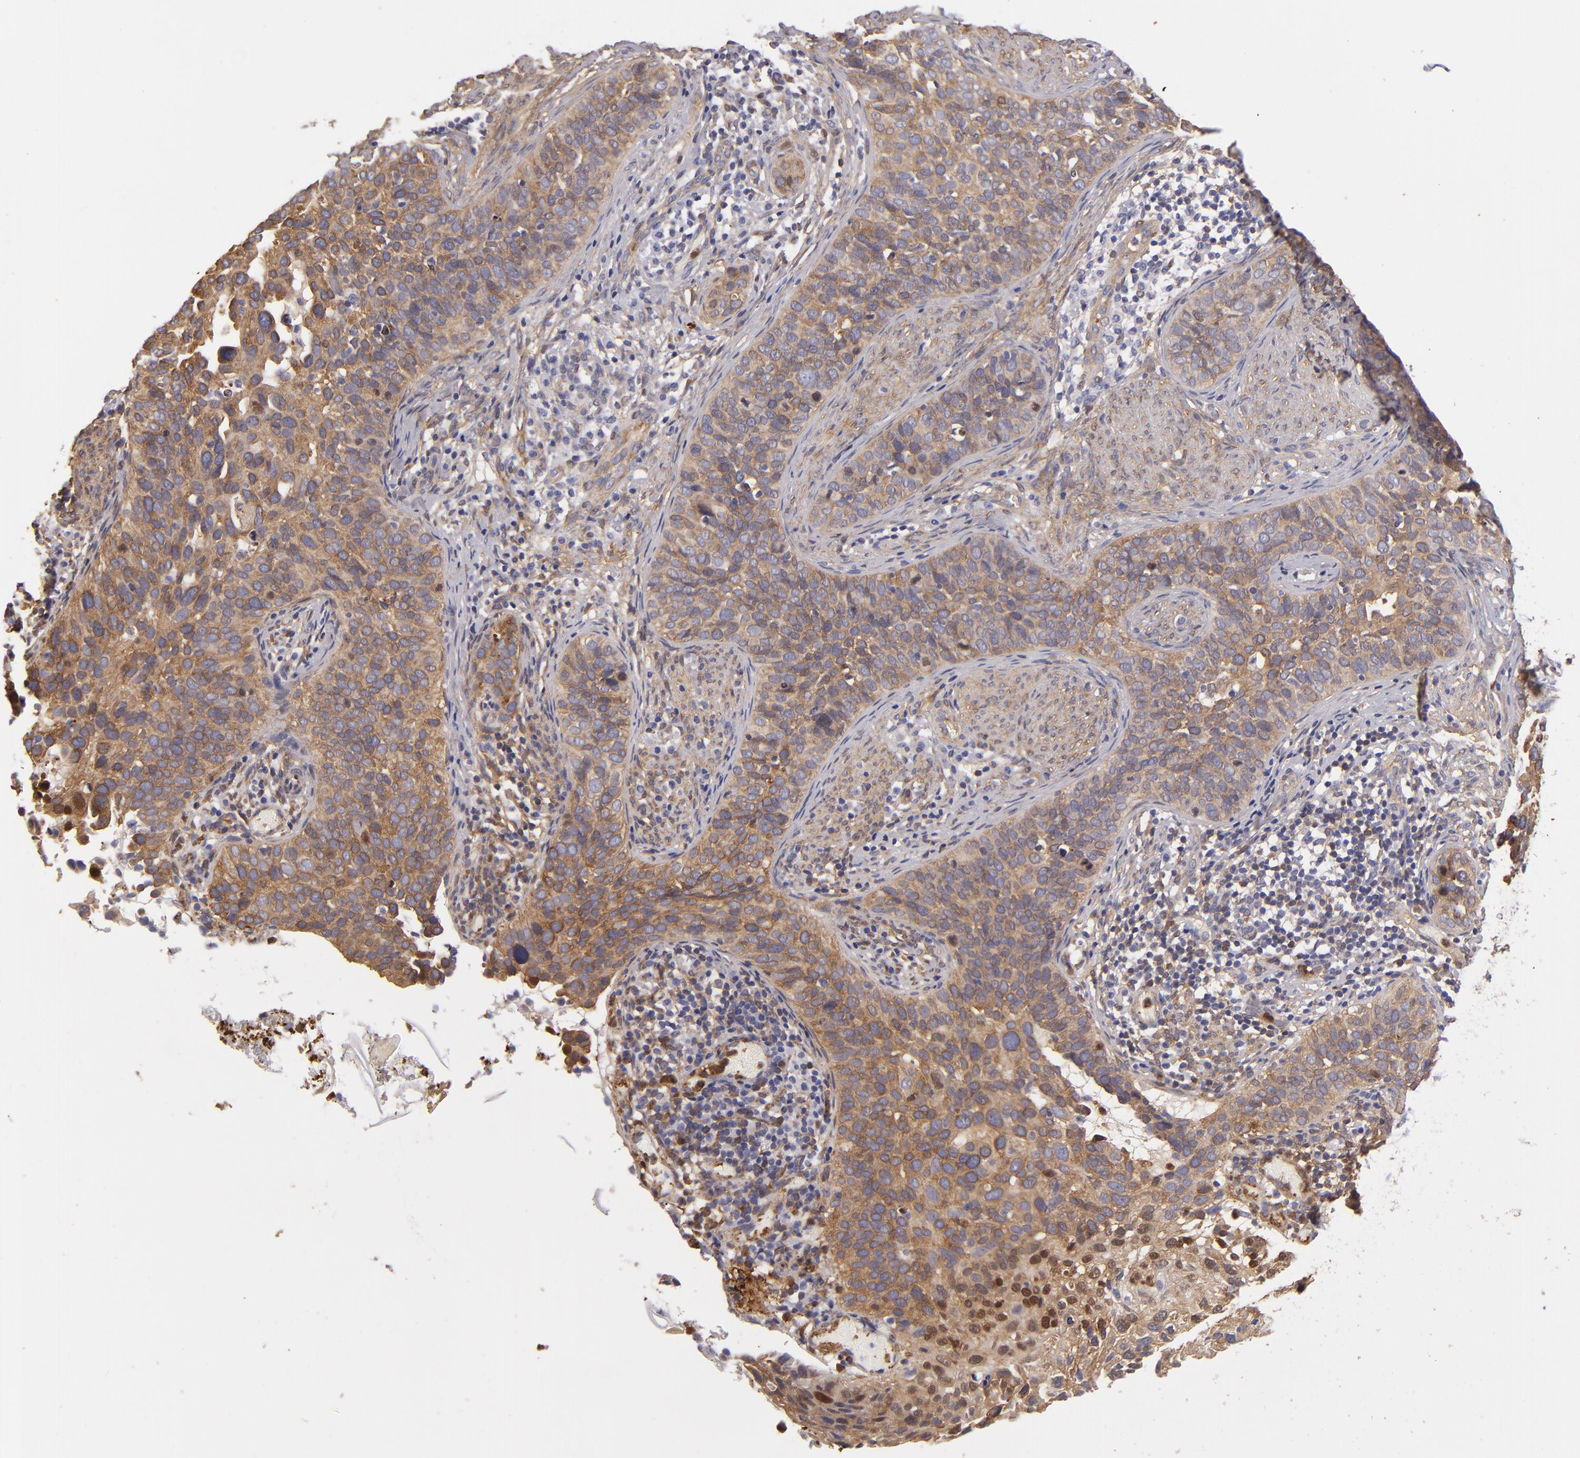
{"staining": {"intensity": "moderate", "quantity": ">75%", "location": "cytoplasmic/membranous"}, "tissue": "cervical cancer", "cell_type": "Tumor cells", "image_type": "cancer", "snomed": [{"axis": "morphology", "description": "Squamous cell carcinoma, NOS"}, {"axis": "topography", "description": "Cervix"}], "caption": "Immunohistochemistry (IHC) image of neoplastic tissue: cervical squamous cell carcinoma stained using immunohistochemistry (IHC) reveals medium levels of moderate protein expression localized specifically in the cytoplasmic/membranous of tumor cells, appearing as a cytoplasmic/membranous brown color.", "gene": "VCL", "patient": {"sex": "female", "age": 31}}